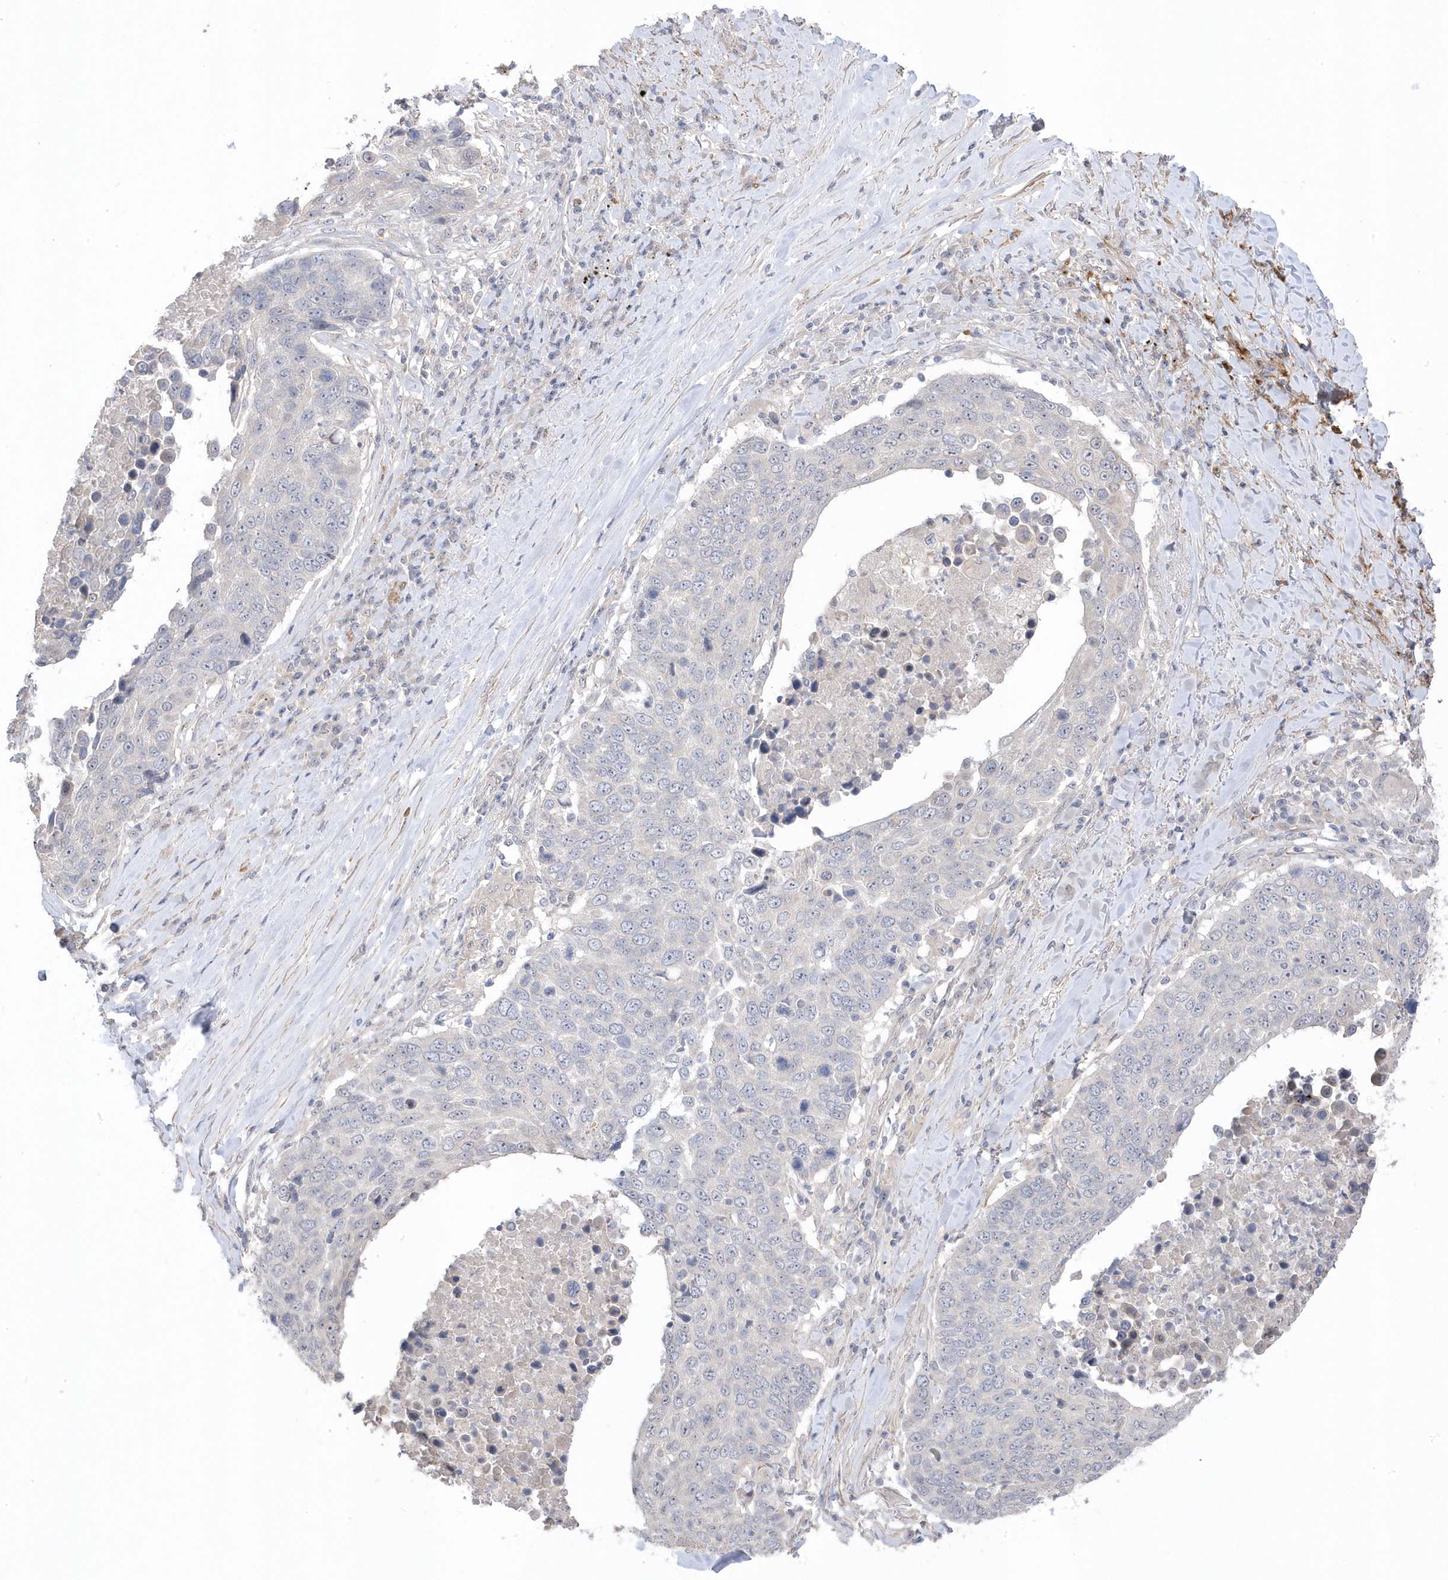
{"staining": {"intensity": "negative", "quantity": "none", "location": "none"}, "tissue": "lung cancer", "cell_type": "Tumor cells", "image_type": "cancer", "snomed": [{"axis": "morphology", "description": "Squamous cell carcinoma, NOS"}, {"axis": "topography", "description": "Lung"}], "caption": "An IHC photomicrograph of lung squamous cell carcinoma is shown. There is no staining in tumor cells of lung squamous cell carcinoma.", "gene": "GTPBP6", "patient": {"sex": "male", "age": 66}}